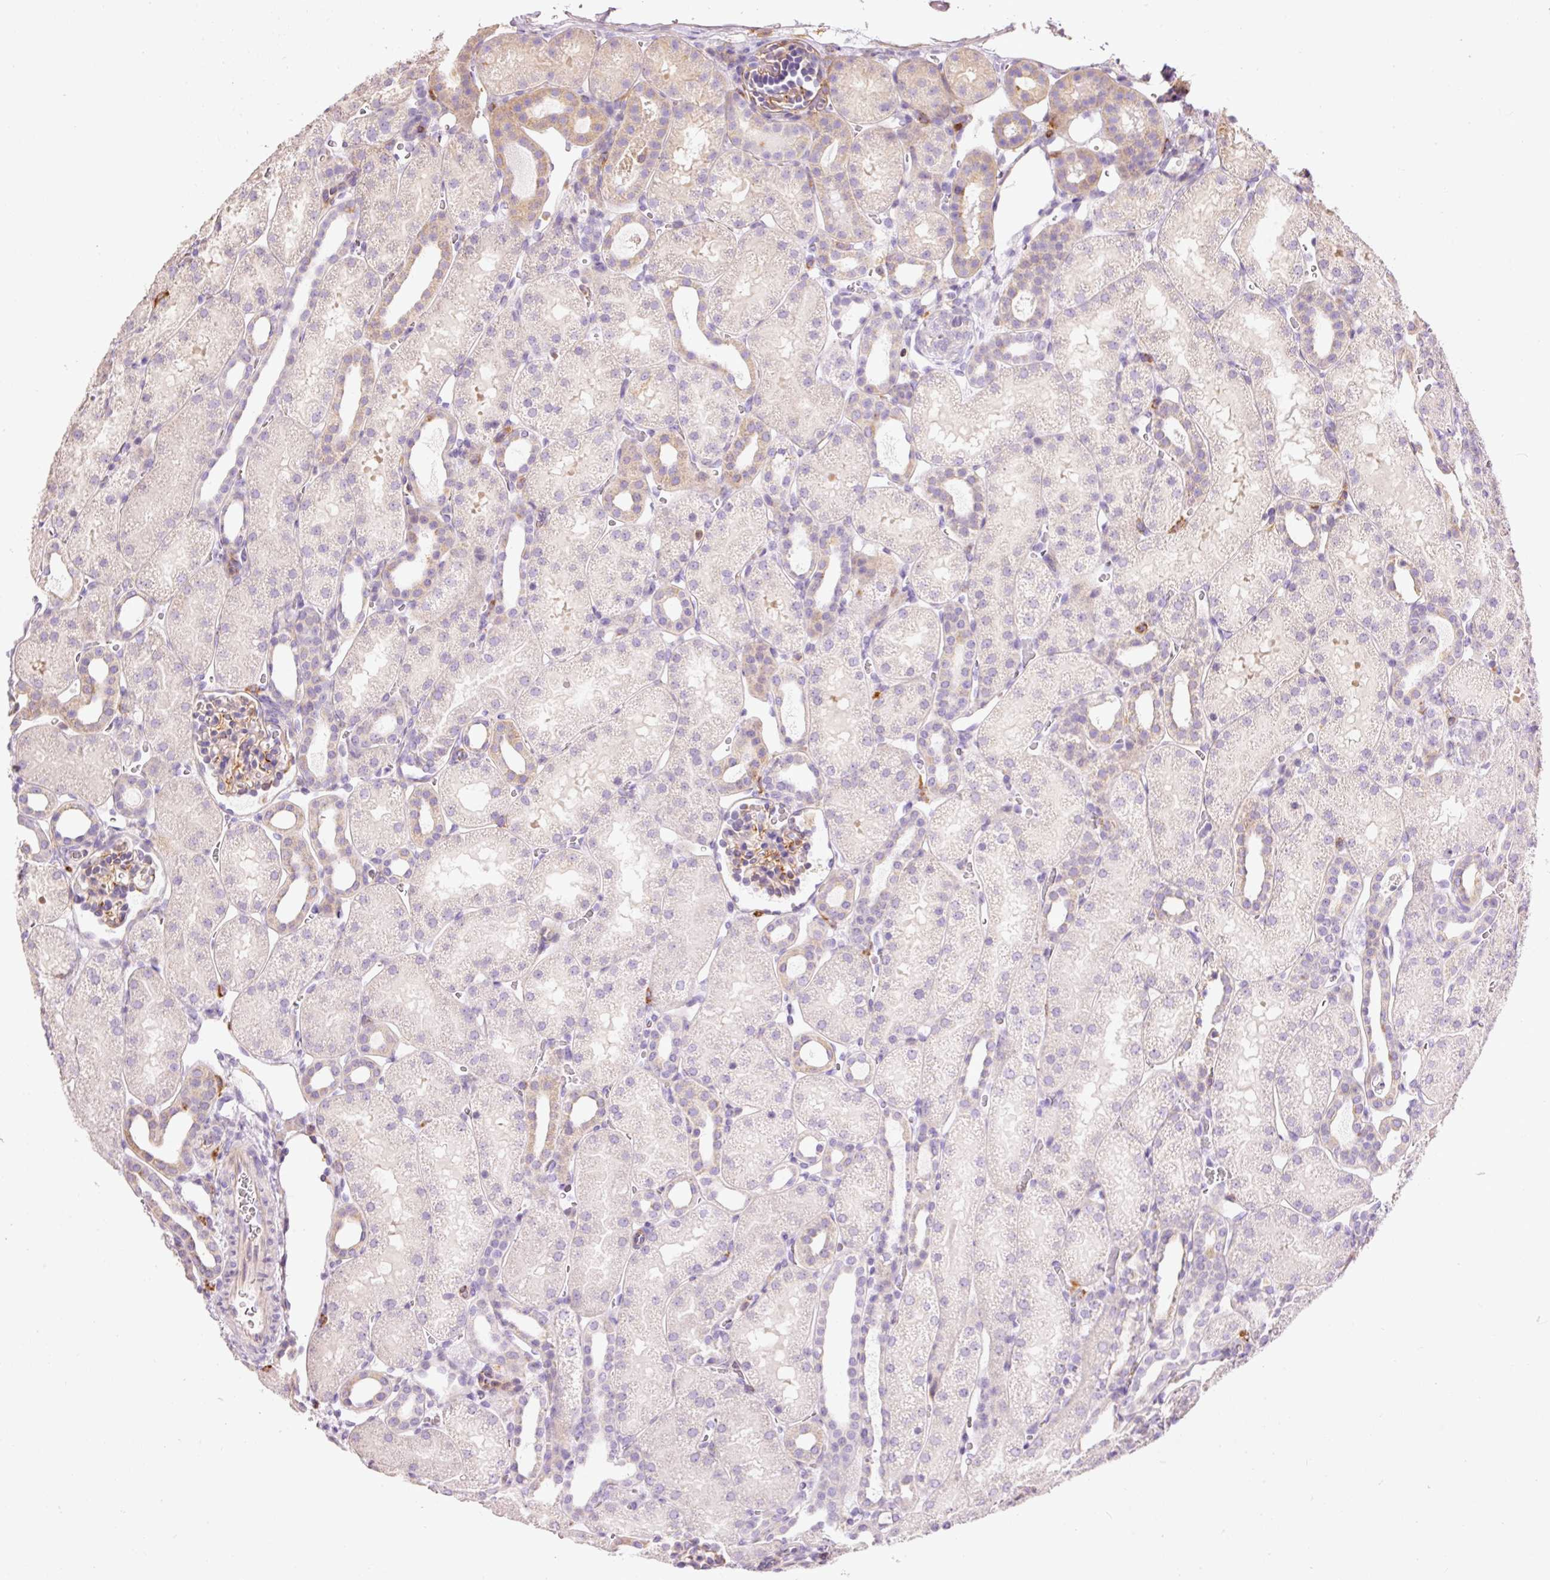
{"staining": {"intensity": "strong", "quantity": "<25%", "location": "none"}, "tissue": "kidney", "cell_type": "Cells in glomeruli", "image_type": "normal", "snomed": [{"axis": "morphology", "description": "Normal tissue, NOS"}, {"axis": "topography", "description": "Kidney"}], "caption": "Brown immunohistochemical staining in unremarkable human kidney shows strong None expression in approximately <25% of cells in glomeruli. Immunohistochemistry (ihc) stains the protein of interest in brown and the nuclei are stained blue.", "gene": "DOK6", "patient": {"sex": "male", "age": 2}}